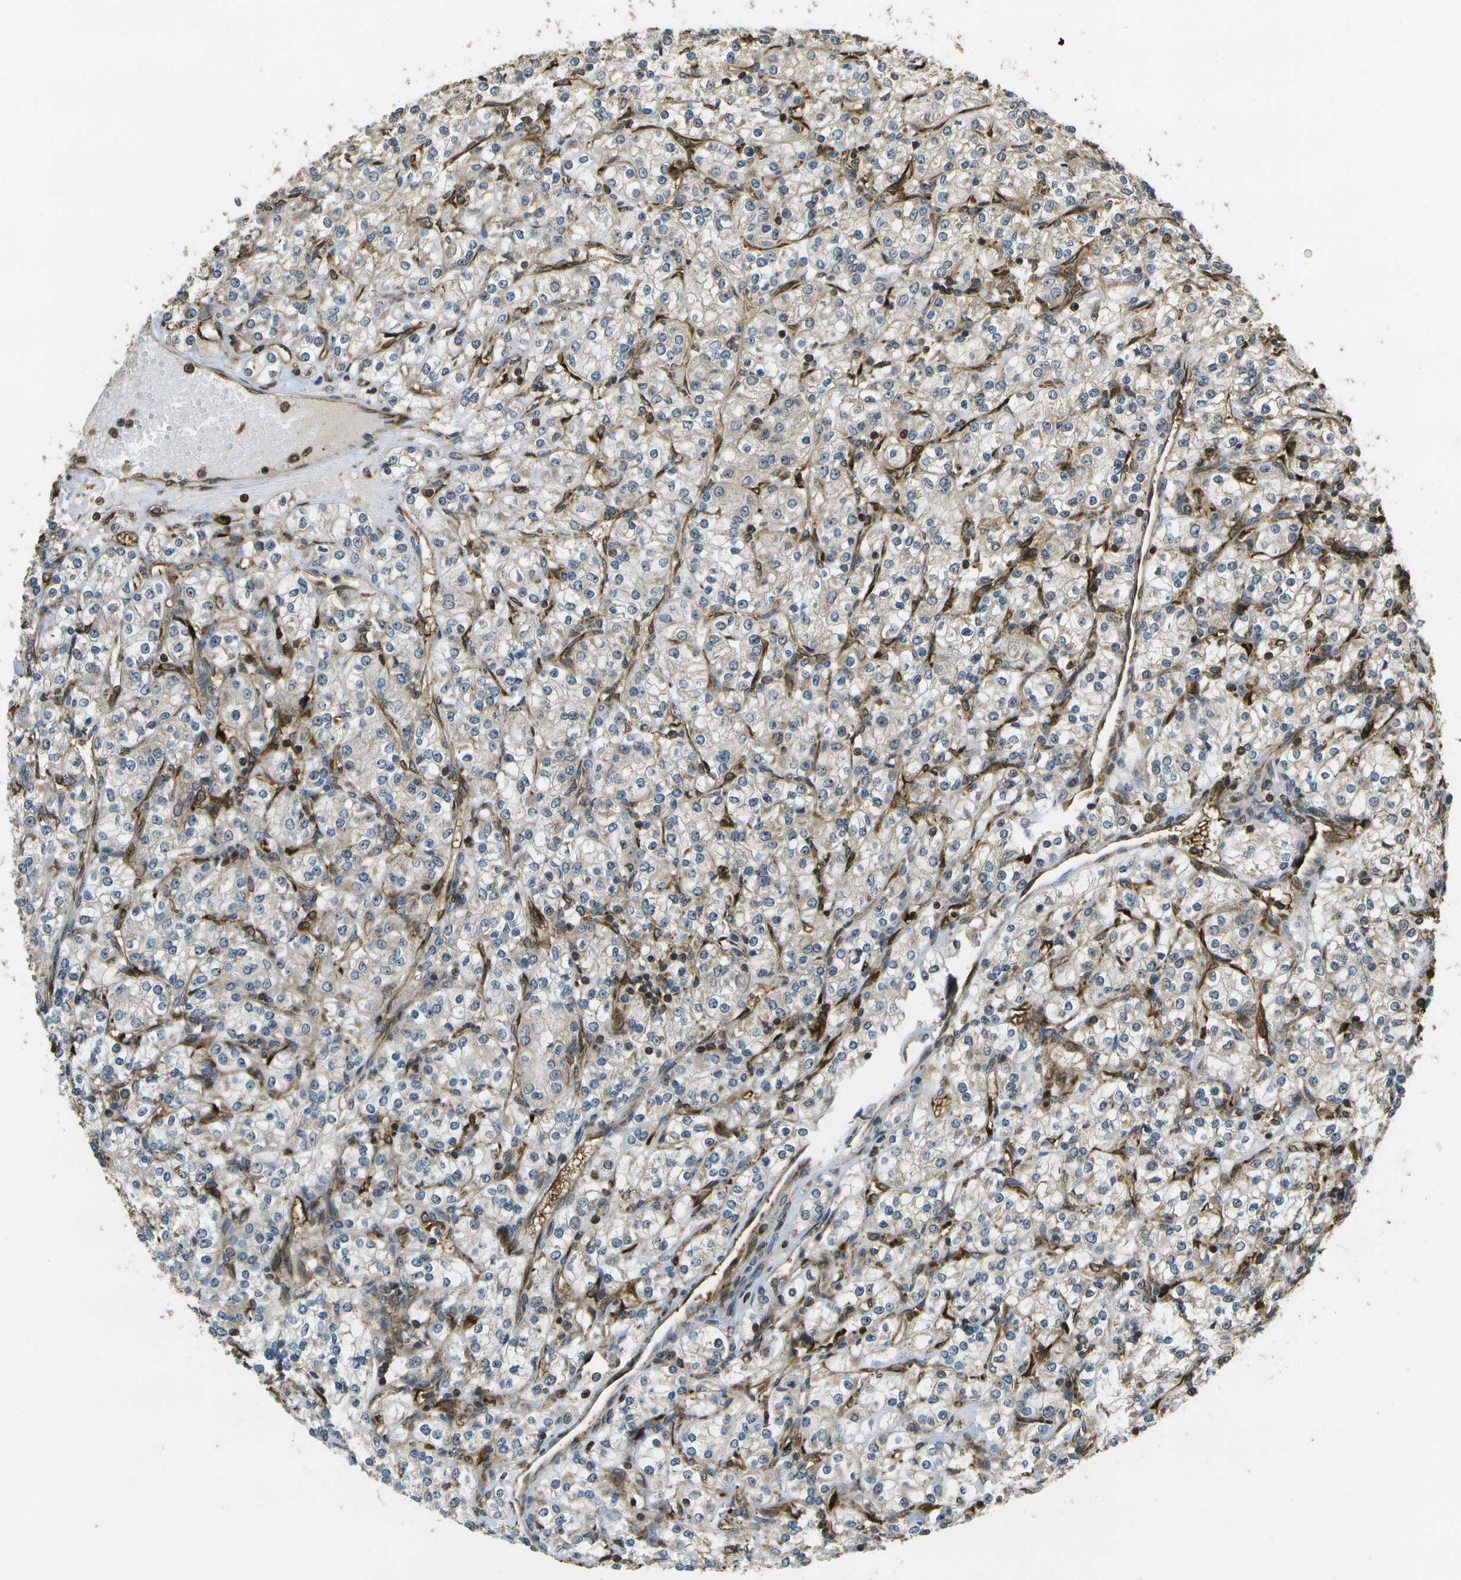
{"staining": {"intensity": "negative", "quantity": "none", "location": "none"}, "tissue": "renal cancer", "cell_type": "Tumor cells", "image_type": "cancer", "snomed": [{"axis": "morphology", "description": "Adenocarcinoma, NOS"}, {"axis": "topography", "description": "Kidney"}], "caption": "Immunohistochemistry (IHC) micrograph of renal adenocarcinoma stained for a protein (brown), which demonstrates no staining in tumor cells.", "gene": "LRP12", "patient": {"sex": "male", "age": 77}}